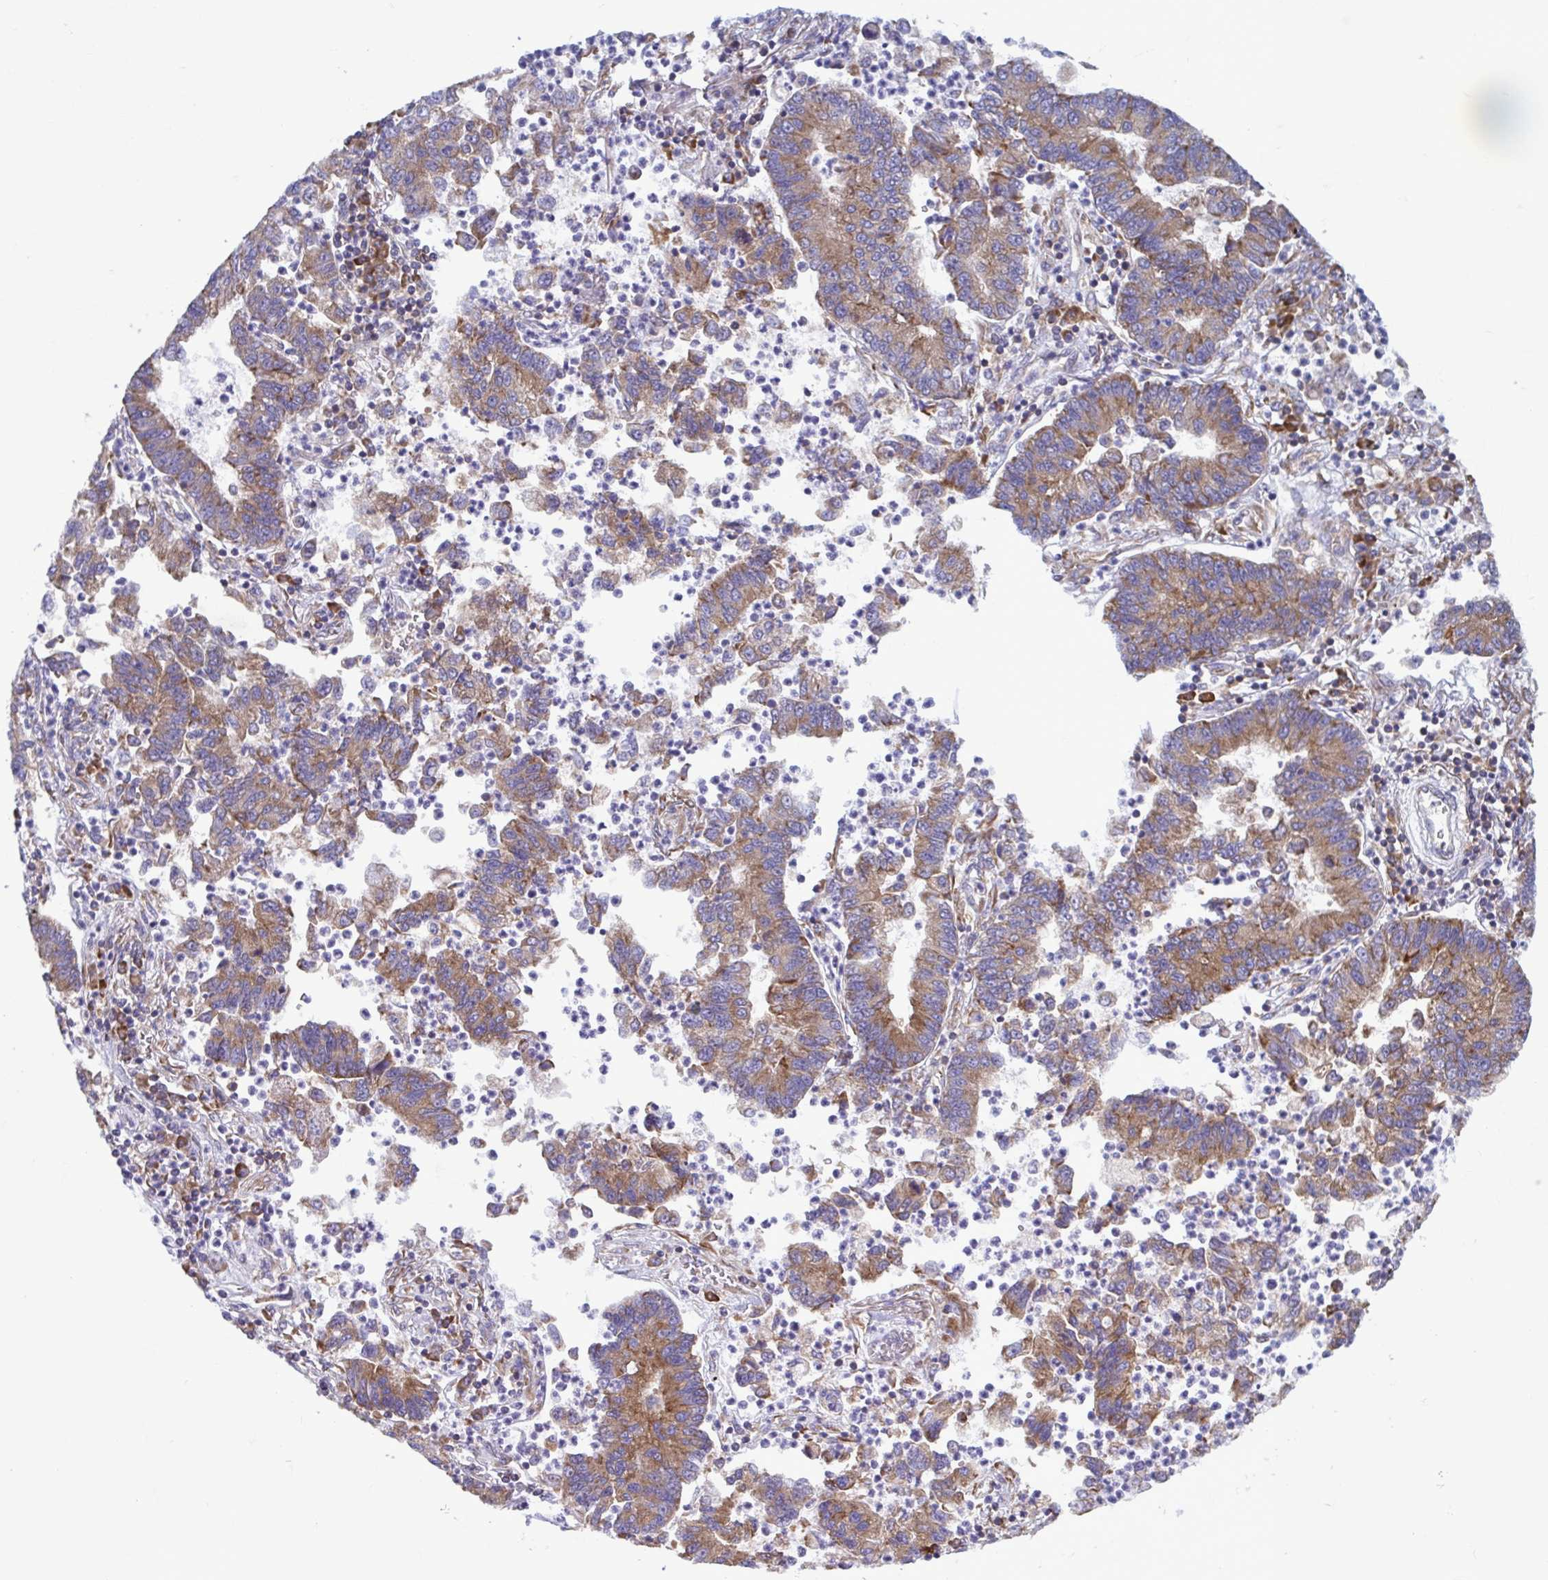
{"staining": {"intensity": "moderate", "quantity": ">75%", "location": "cytoplasmic/membranous"}, "tissue": "lung cancer", "cell_type": "Tumor cells", "image_type": "cancer", "snomed": [{"axis": "morphology", "description": "Adenocarcinoma, NOS"}, {"axis": "topography", "description": "Lung"}], "caption": "This photomicrograph displays lung adenocarcinoma stained with immunohistochemistry (IHC) to label a protein in brown. The cytoplasmic/membranous of tumor cells show moderate positivity for the protein. Nuclei are counter-stained blue.", "gene": "RPS16", "patient": {"sex": "female", "age": 57}}